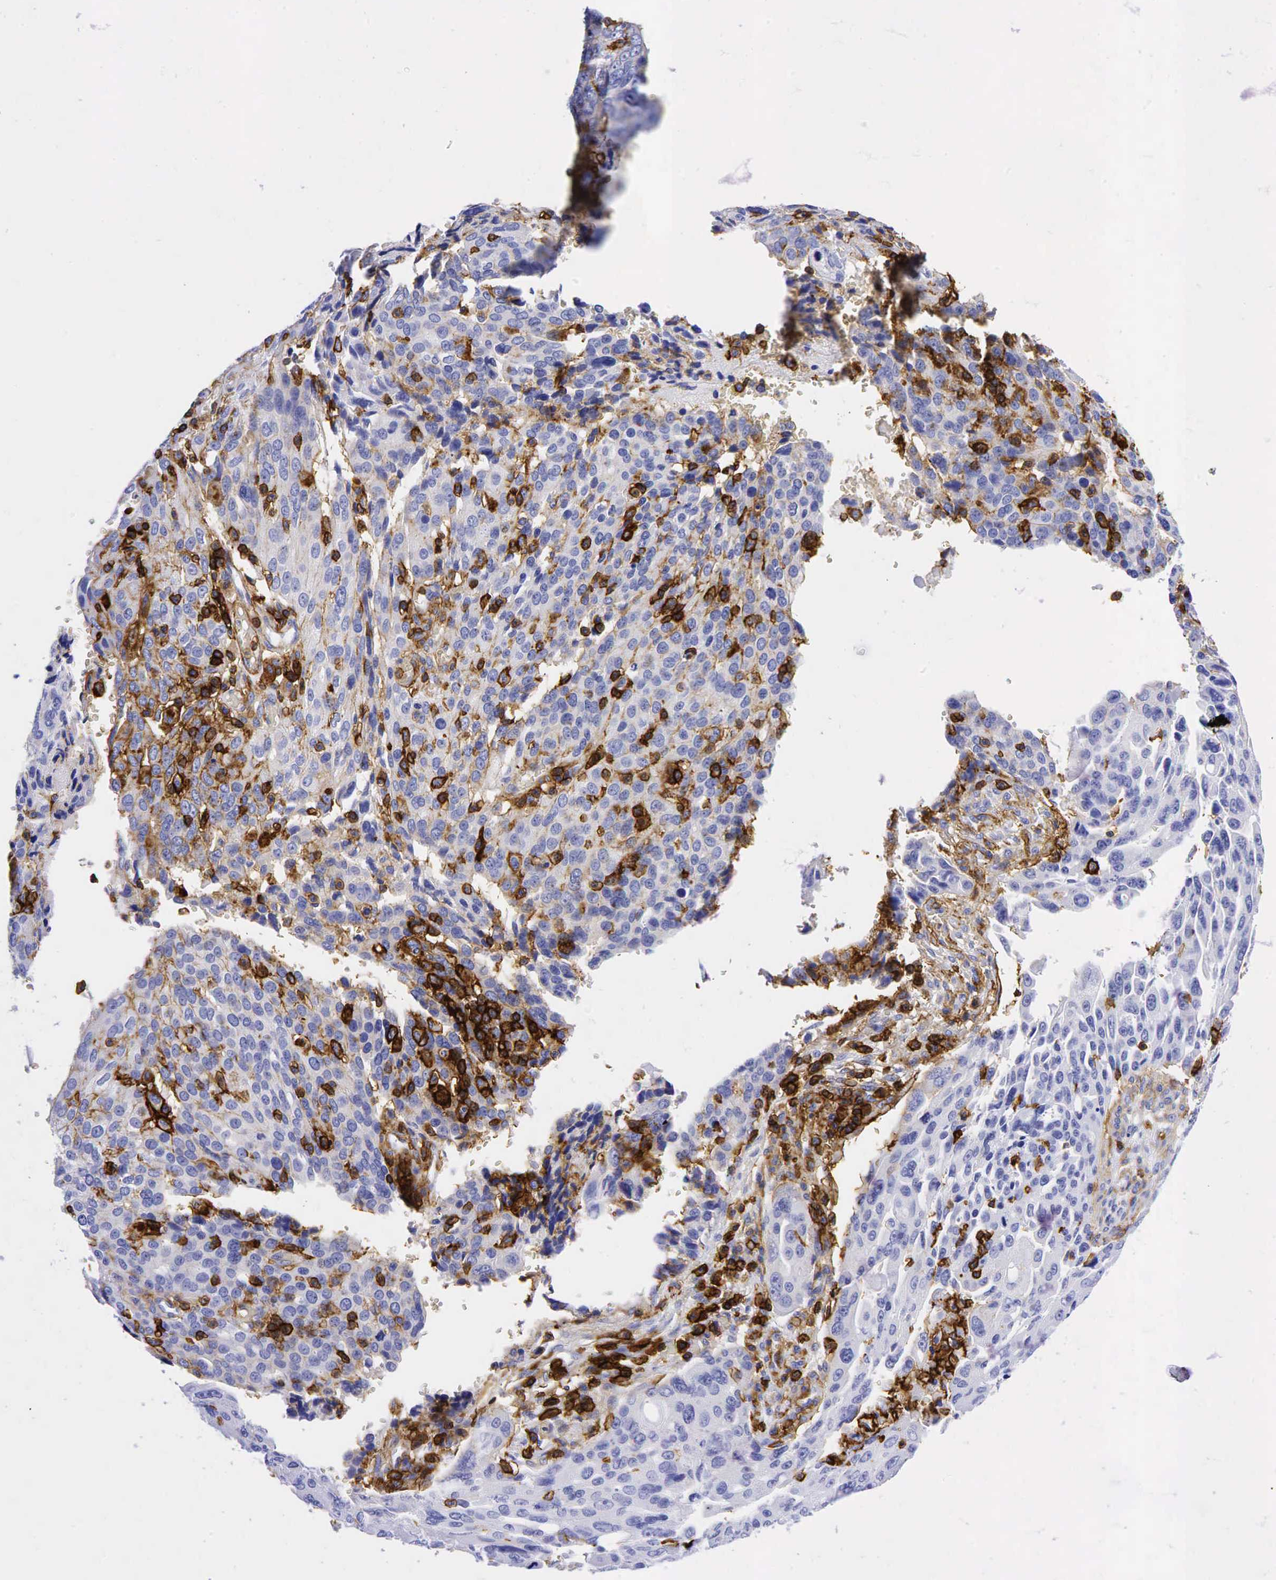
{"staining": {"intensity": "moderate", "quantity": "<25%", "location": "cytoplasmic/membranous"}, "tissue": "ovarian cancer", "cell_type": "Tumor cells", "image_type": "cancer", "snomed": [{"axis": "morphology", "description": "Carcinoma, endometroid"}, {"axis": "topography", "description": "Ovary"}], "caption": "Immunohistochemistry (IHC) image of neoplastic tissue: ovarian cancer (endometroid carcinoma) stained using IHC reveals low levels of moderate protein expression localized specifically in the cytoplasmic/membranous of tumor cells, appearing as a cytoplasmic/membranous brown color.", "gene": "CD44", "patient": {"sex": "female", "age": 75}}